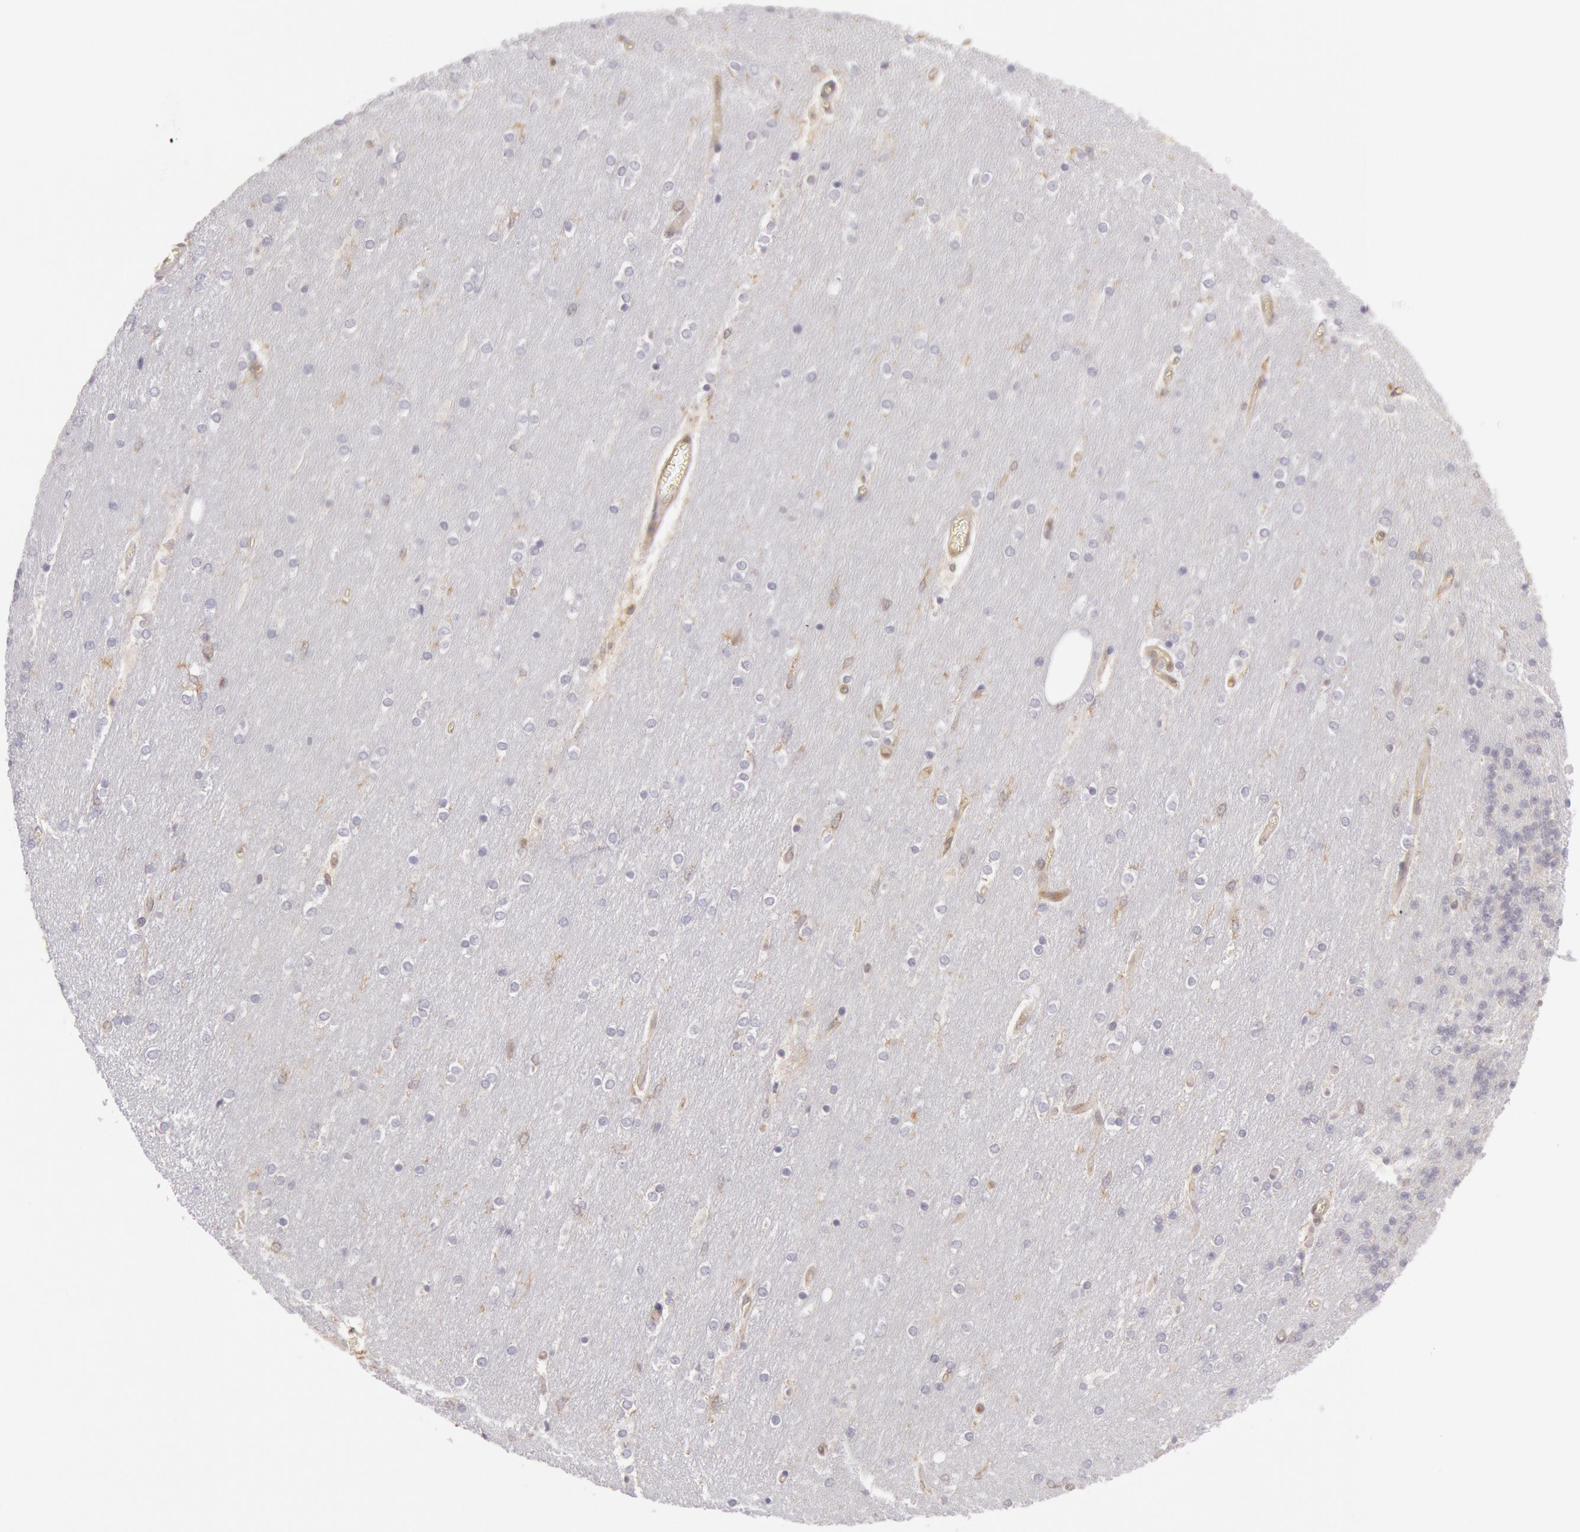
{"staining": {"intensity": "negative", "quantity": "none", "location": "none"}, "tissue": "cerebellum", "cell_type": "Cells in granular layer", "image_type": "normal", "snomed": [{"axis": "morphology", "description": "Normal tissue, NOS"}, {"axis": "topography", "description": "Cerebellum"}], "caption": "IHC of unremarkable human cerebellum displays no staining in cells in granular layer.", "gene": "IKBKB", "patient": {"sex": "female", "age": 54}}